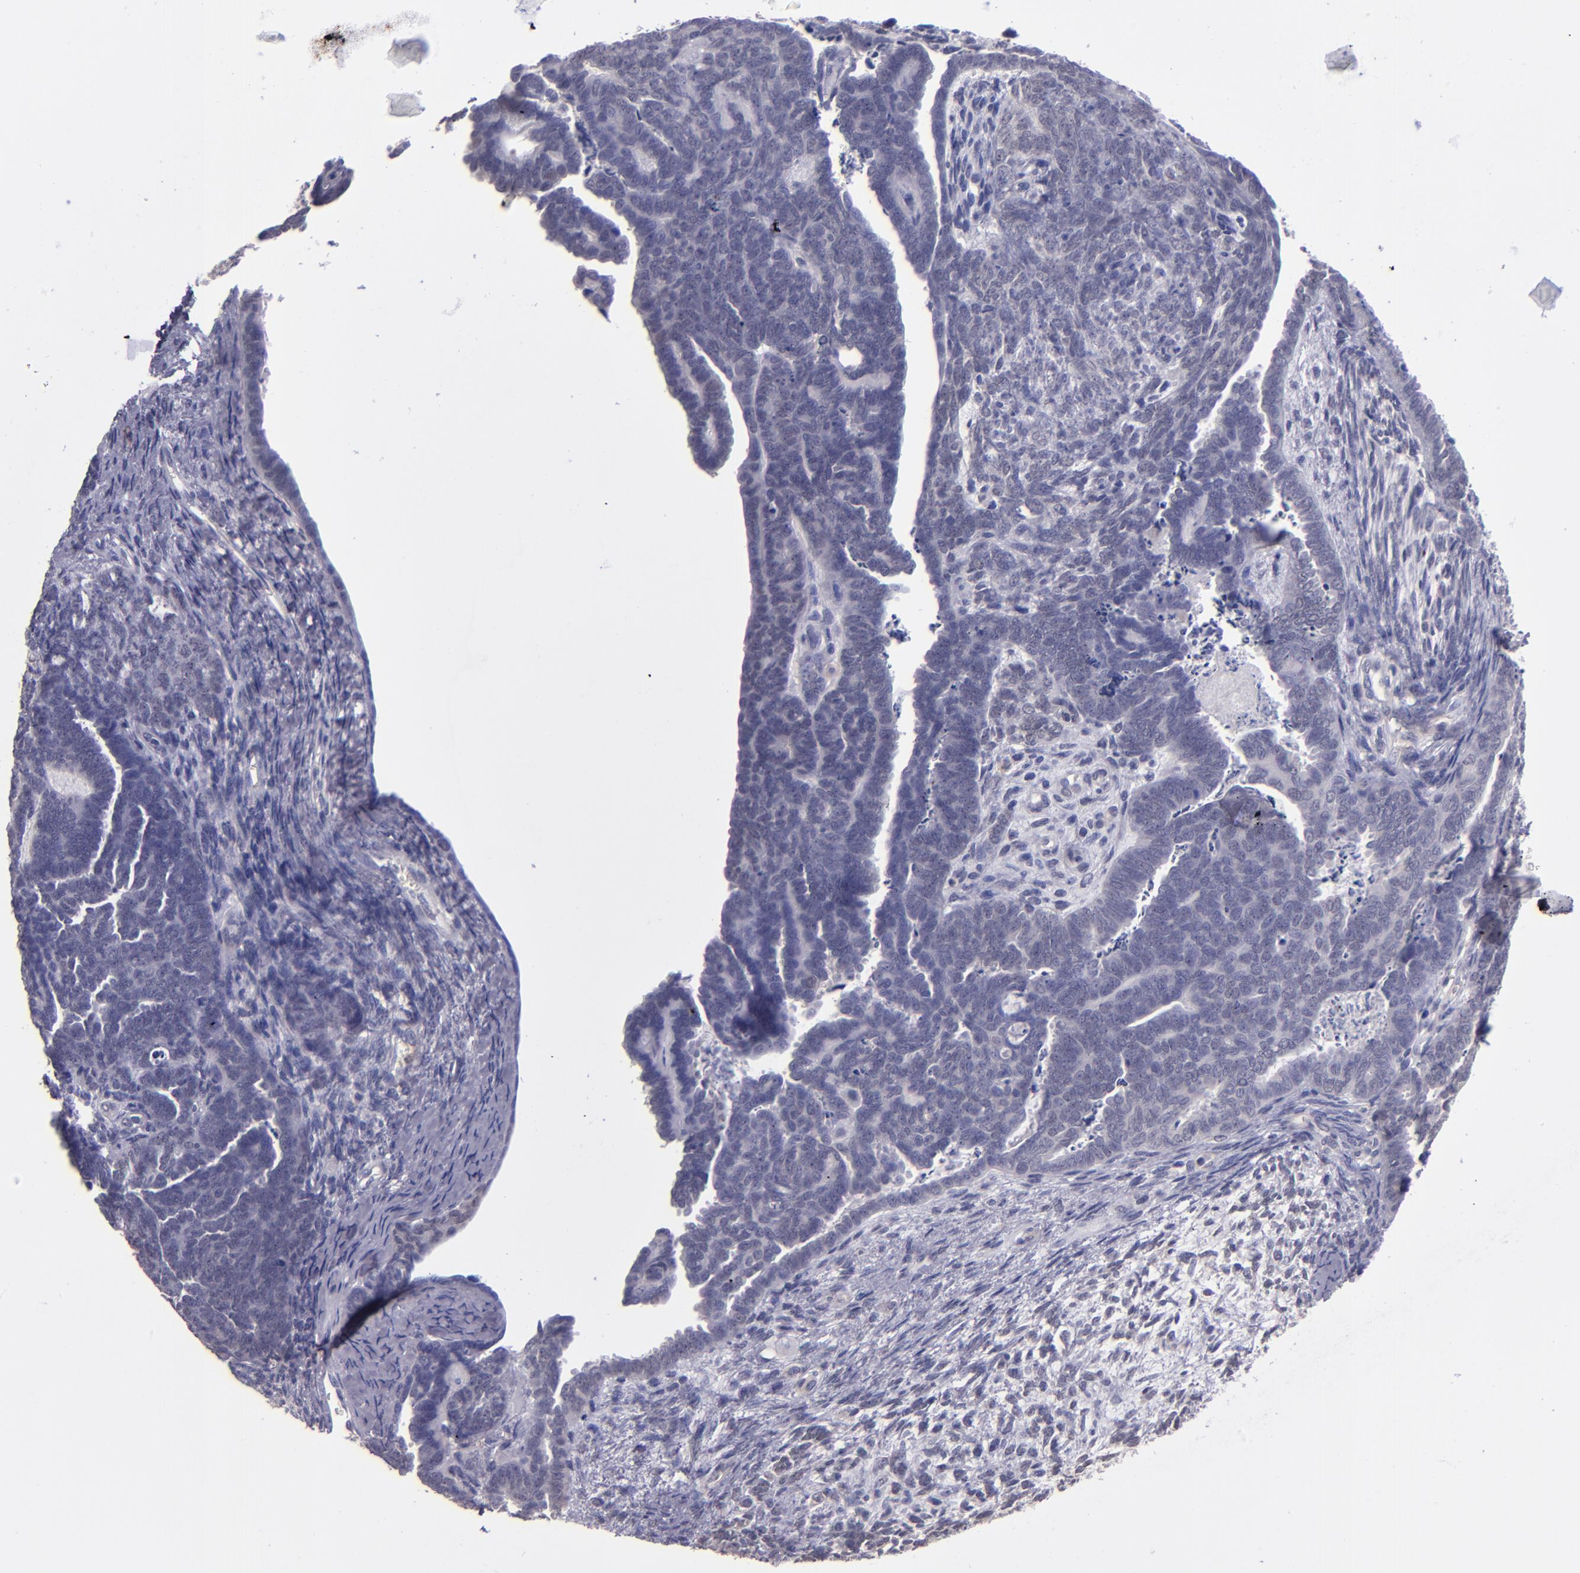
{"staining": {"intensity": "negative", "quantity": "none", "location": "none"}, "tissue": "endometrial cancer", "cell_type": "Tumor cells", "image_type": "cancer", "snomed": [{"axis": "morphology", "description": "Neoplasm, malignant, NOS"}, {"axis": "topography", "description": "Endometrium"}], "caption": "Endometrial cancer (malignant neoplasm) stained for a protein using immunohistochemistry reveals no expression tumor cells.", "gene": "CEBPE", "patient": {"sex": "female", "age": 74}}